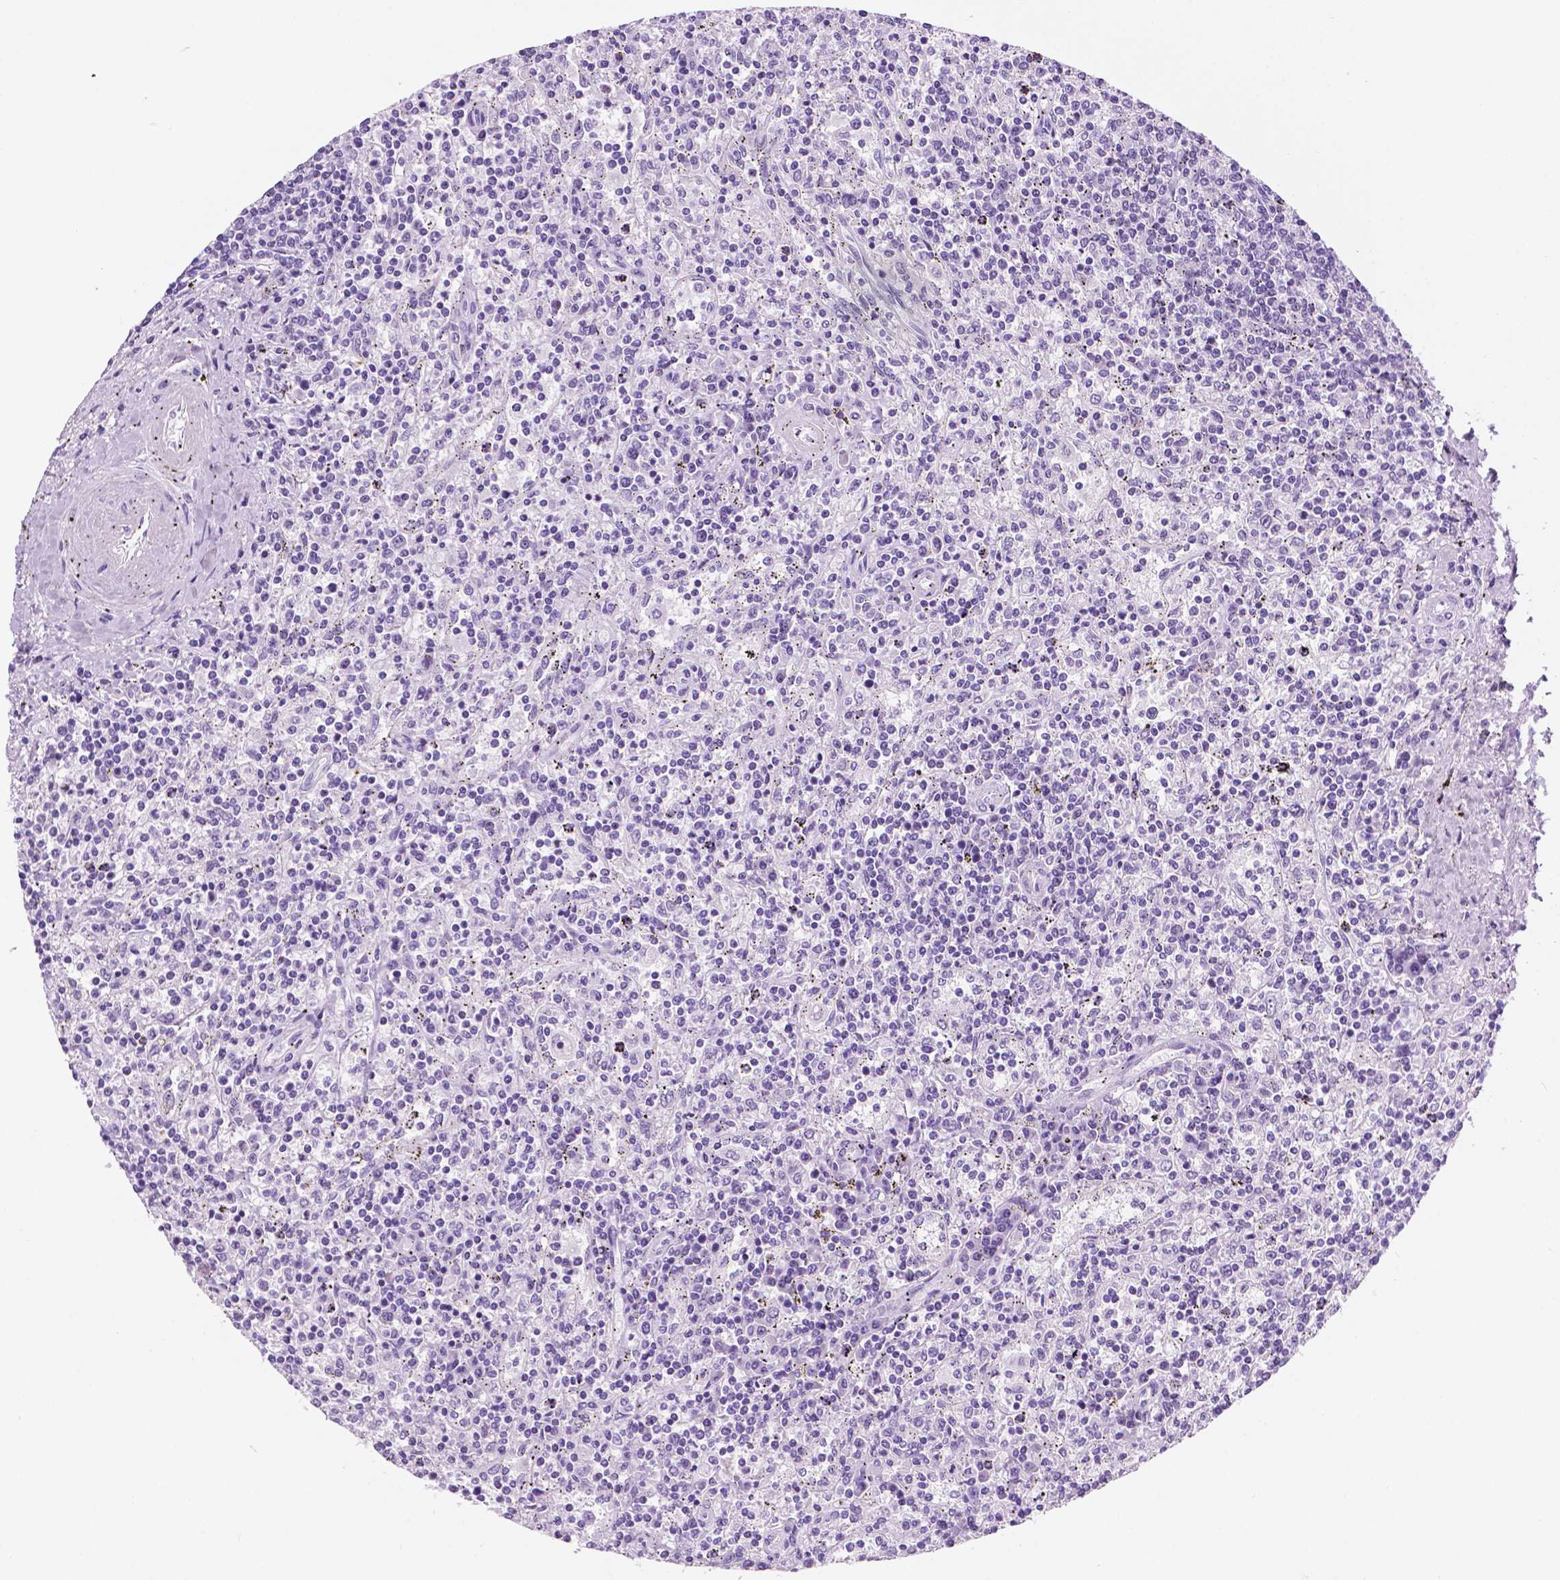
{"staining": {"intensity": "negative", "quantity": "none", "location": "none"}, "tissue": "lymphoma", "cell_type": "Tumor cells", "image_type": "cancer", "snomed": [{"axis": "morphology", "description": "Malignant lymphoma, non-Hodgkin's type, Low grade"}, {"axis": "topography", "description": "Spleen"}], "caption": "DAB (3,3'-diaminobenzidine) immunohistochemical staining of human lymphoma reveals no significant staining in tumor cells. (Brightfield microscopy of DAB IHC at high magnification).", "gene": "PPL", "patient": {"sex": "male", "age": 62}}